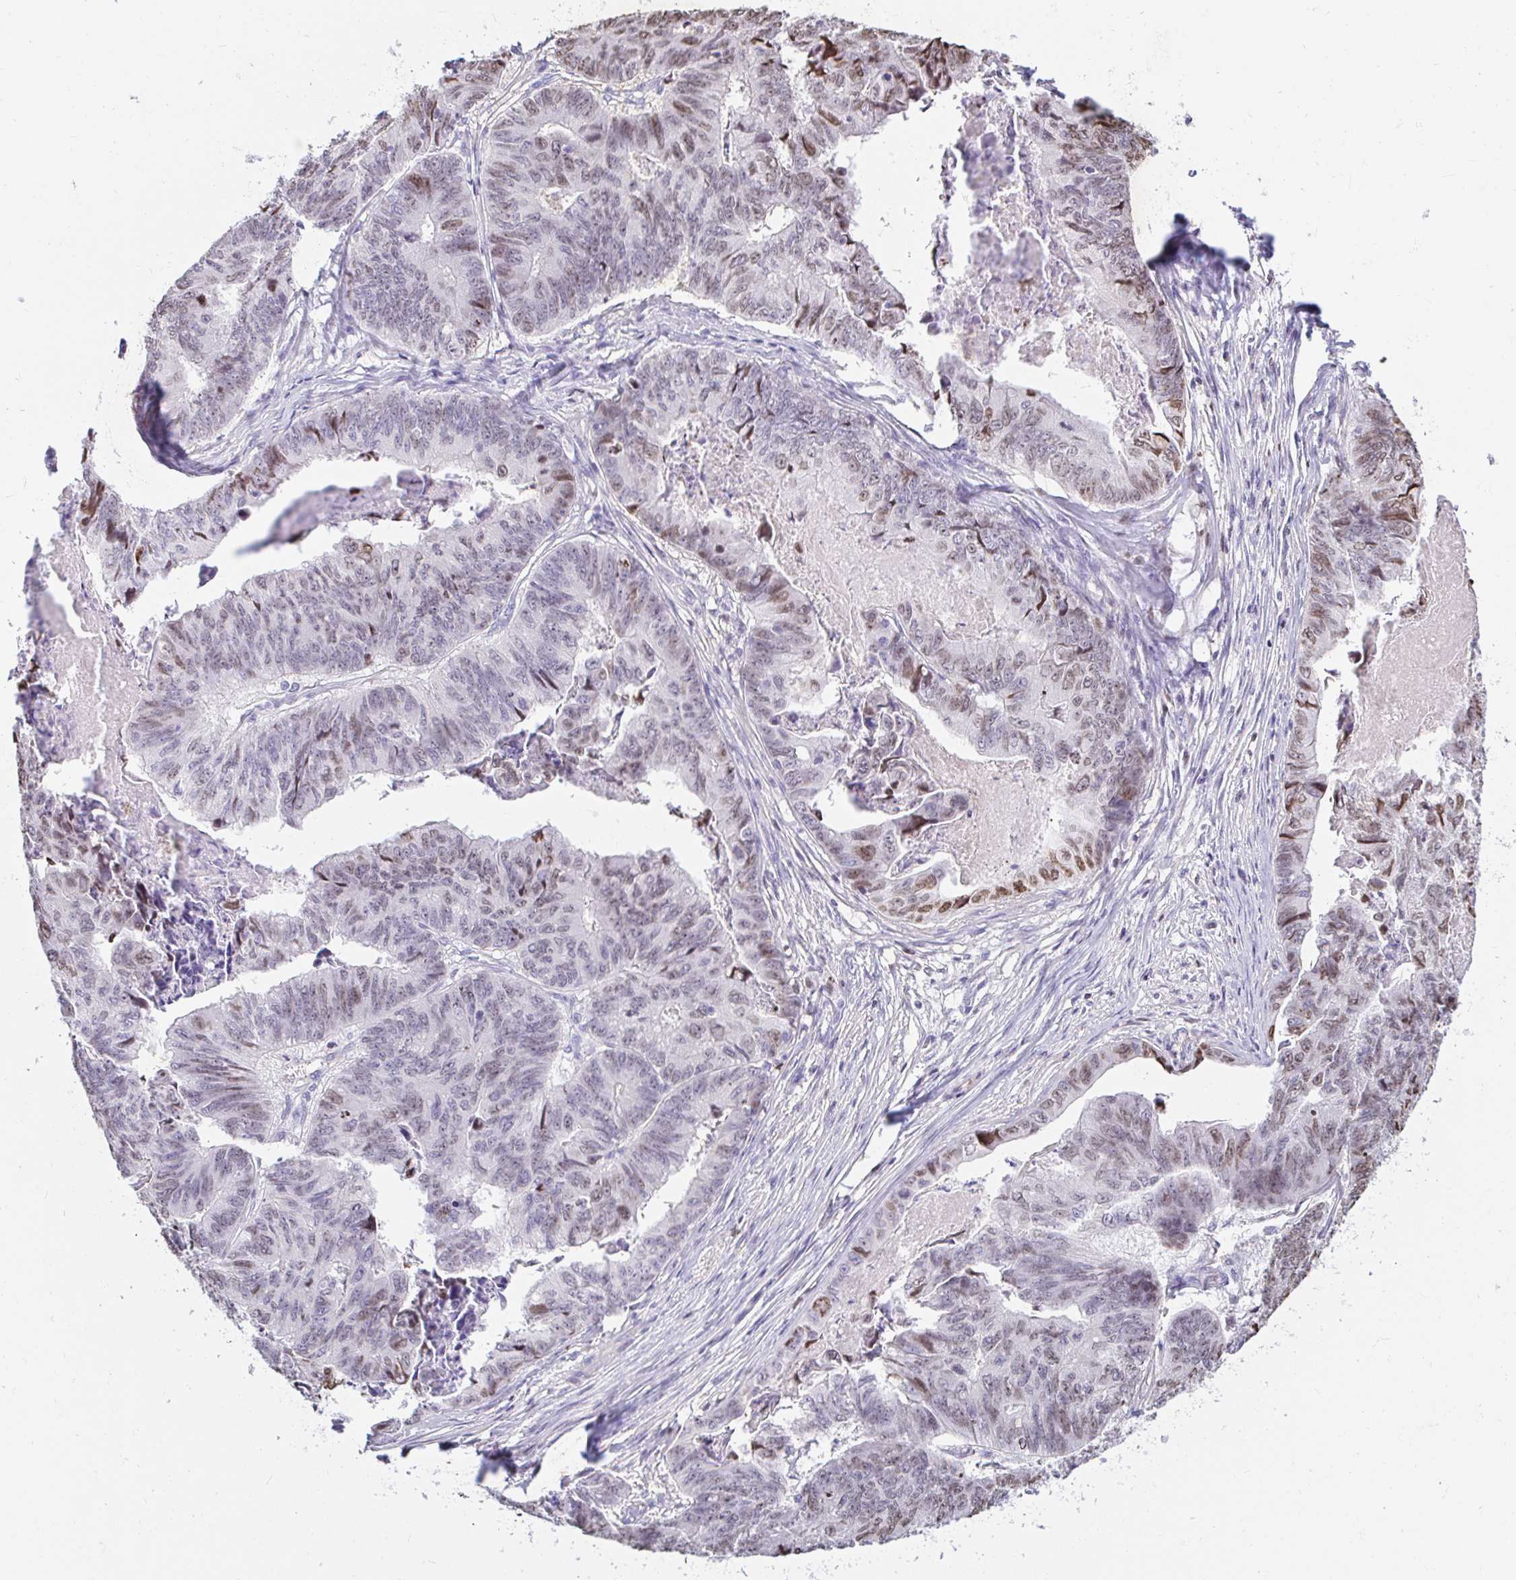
{"staining": {"intensity": "moderate", "quantity": "<25%", "location": "nuclear"}, "tissue": "stomach cancer", "cell_type": "Tumor cells", "image_type": "cancer", "snomed": [{"axis": "morphology", "description": "Adenocarcinoma, NOS"}, {"axis": "topography", "description": "Stomach, lower"}], "caption": "Immunohistochemical staining of human stomach adenocarcinoma reveals low levels of moderate nuclear protein expression in about <25% of tumor cells.", "gene": "CAPSL", "patient": {"sex": "male", "age": 77}}